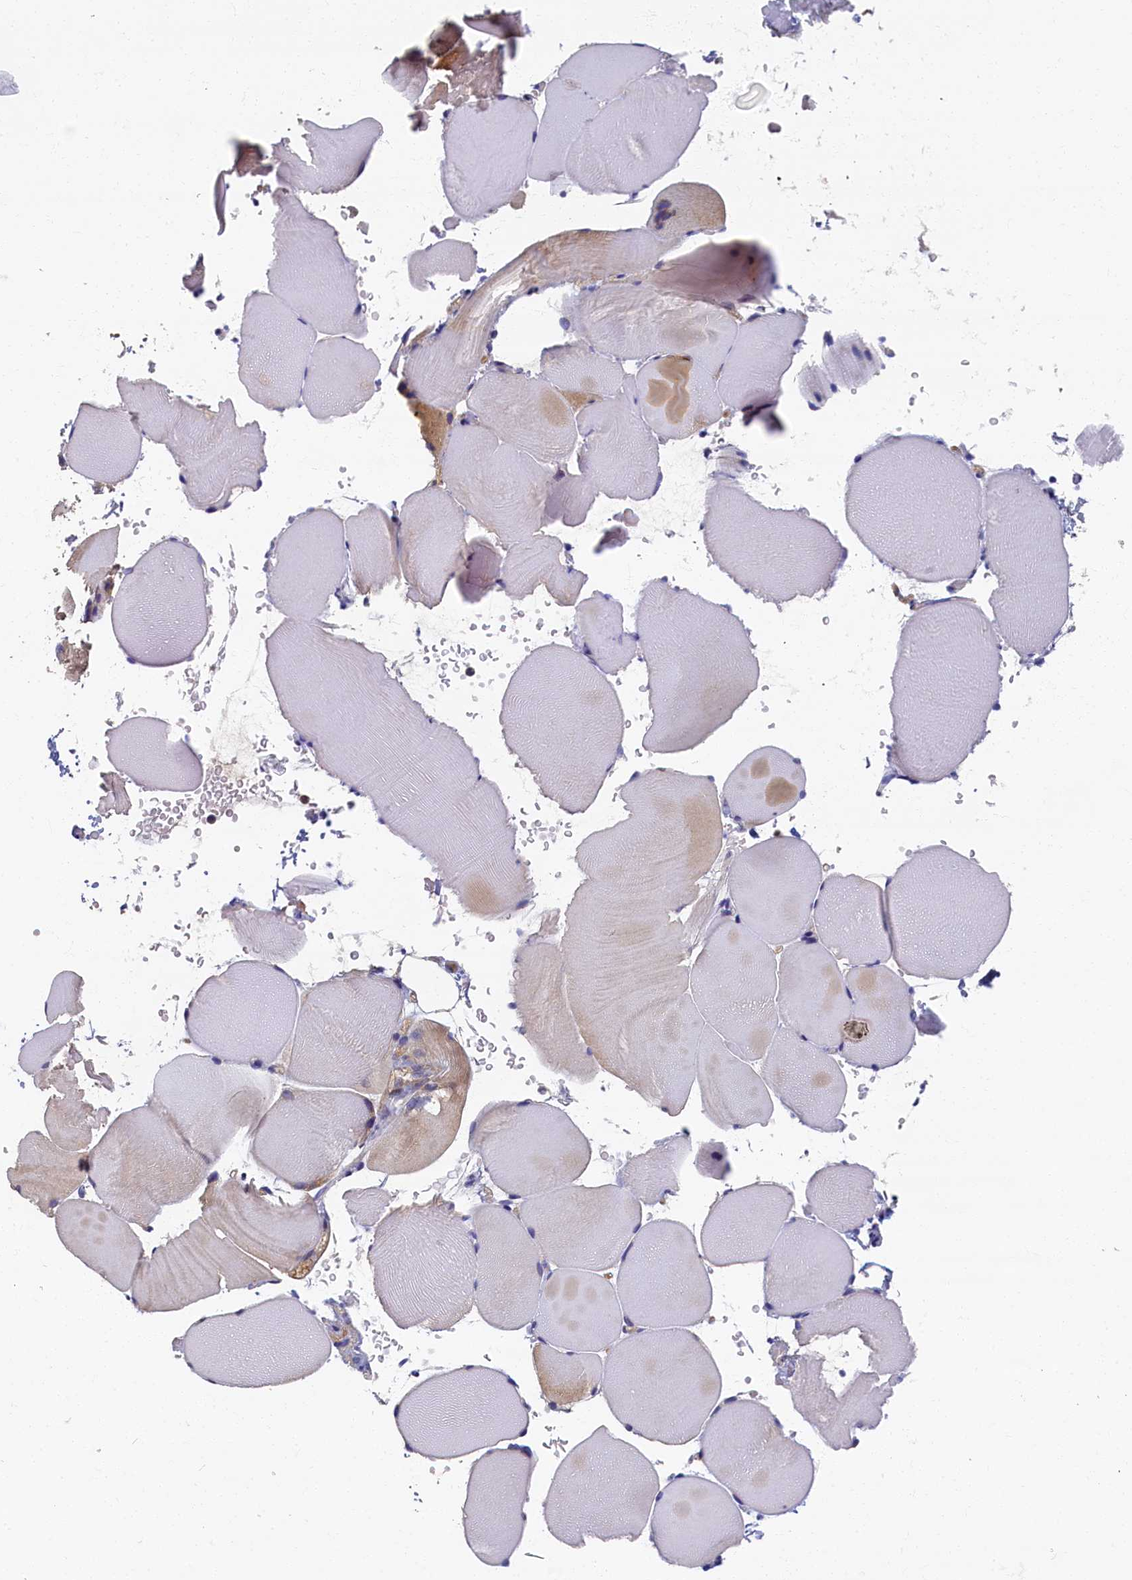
{"staining": {"intensity": "moderate", "quantity": "25%-75%", "location": "cytoplasmic/membranous"}, "tissue": "skeletal muscle", "cell_type": "Myocytes", "image_type": "normal", "snomed": [{"axis": "morphology", "description": "Normal tissue, NOS"}, {"axis": "topography", "description": "Skeletal muscle"}, {"axis": "topography", "description": "Parathyroid gland"}], "caption": "Myocytes demonstrate medium levels of moderate cytoplasmic/membranous staining in about 25%-75% of cells in unremarkable skeletal muscle.", "gene": "TBCB", "patient": {"sex": "female", "age": 37}}